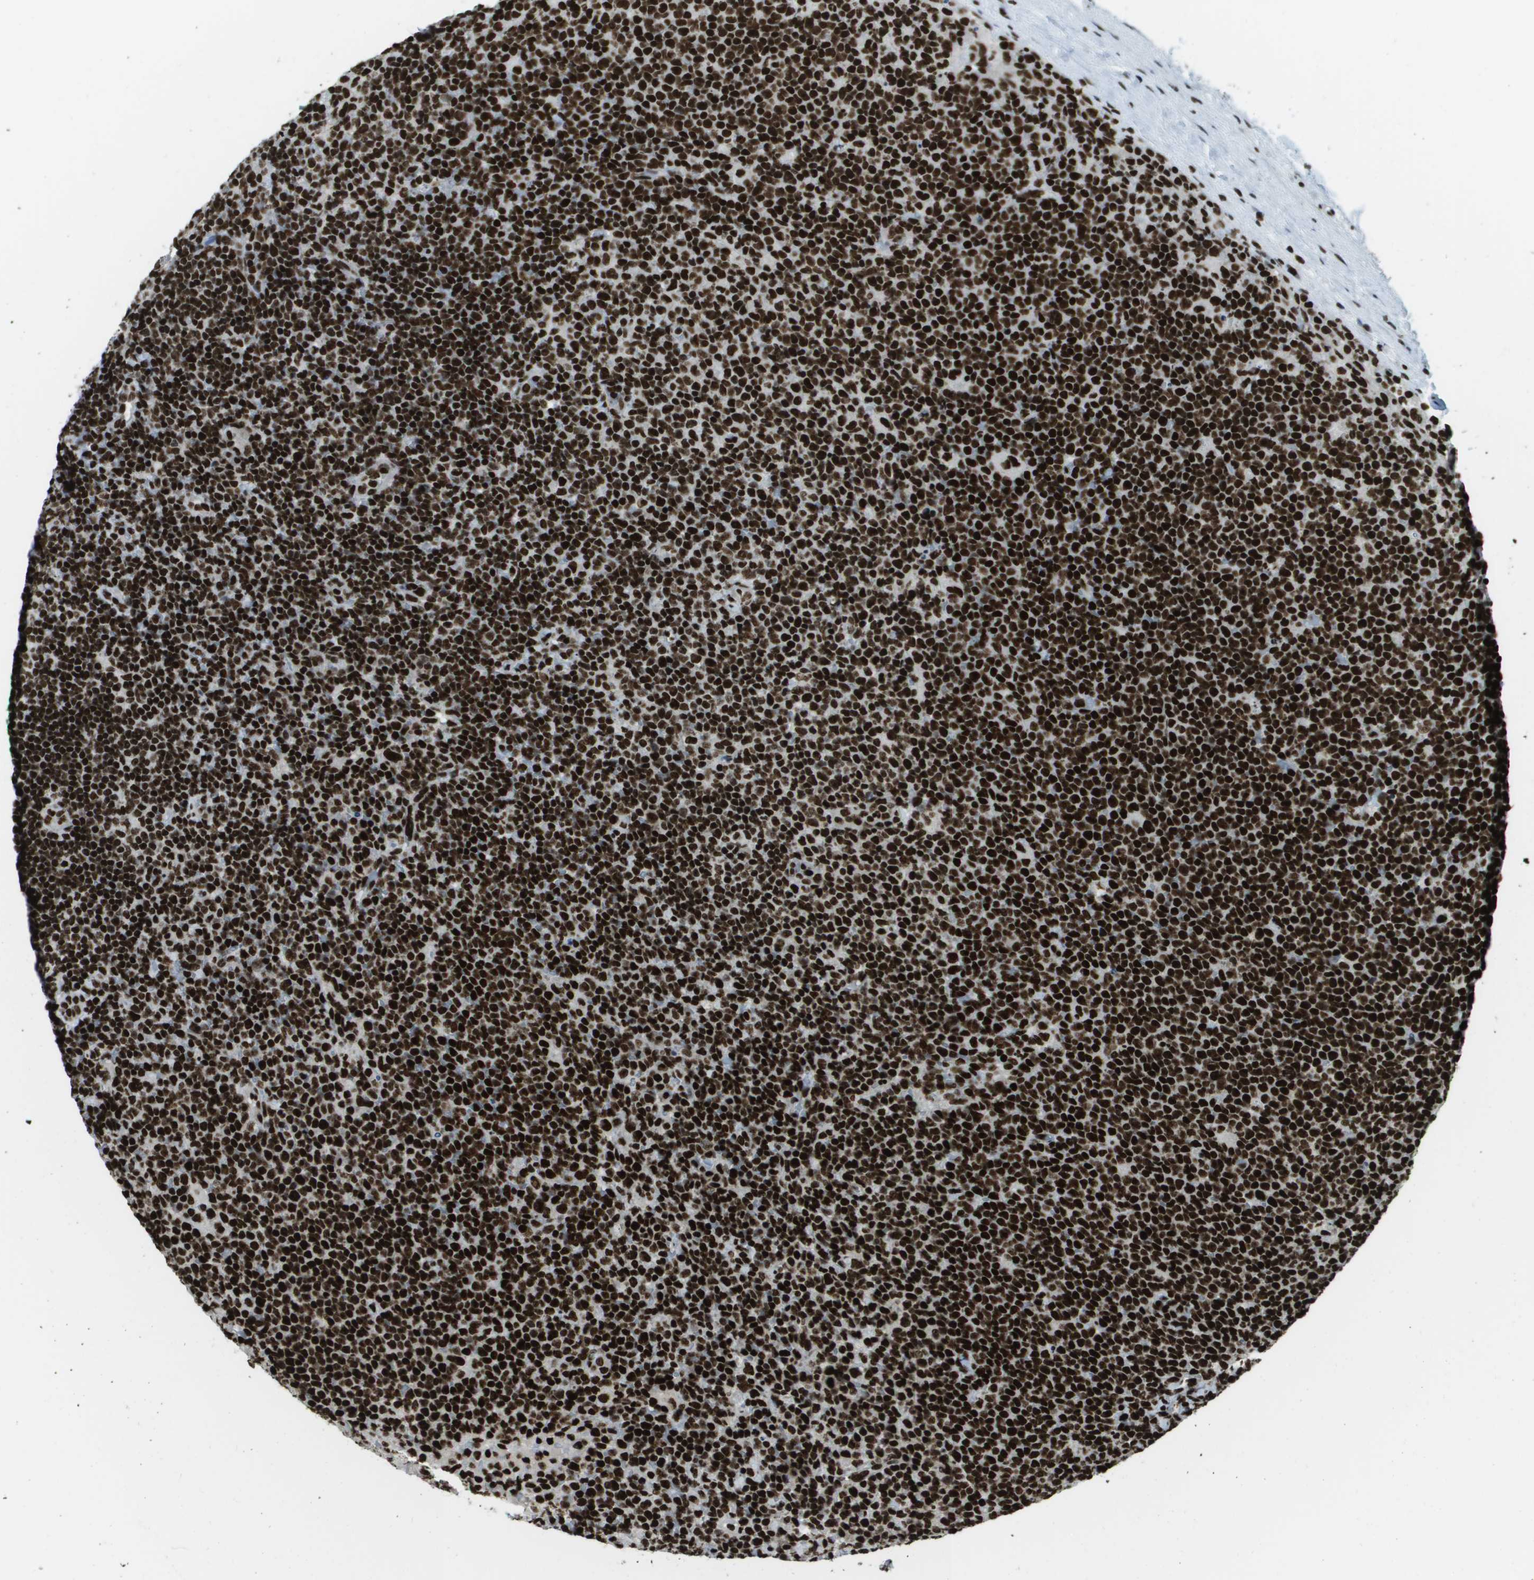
{"staining": {"intensity": "strong", "quantity": ">75%", "location": "nuclear"}, "tissue": "lymphoma", "cell_type": "Tumor cells", "image_type": "cancer", "snomed": [{"axis": "morphology", "description": "Malignant lymphoma, non-Hodgkin's type, High grade"}, {"axis": "topography", "description": "Lymph node"}], "caption": "This is an image of immunohistochemistry (IHC) staining of high-grade malignant lymphoma, non-Hodgkin's type, which shows strong expression in the nuclear of tumor cells.", "gene": "GLYR1", "patient": {"sex": "male", "age": 61}}